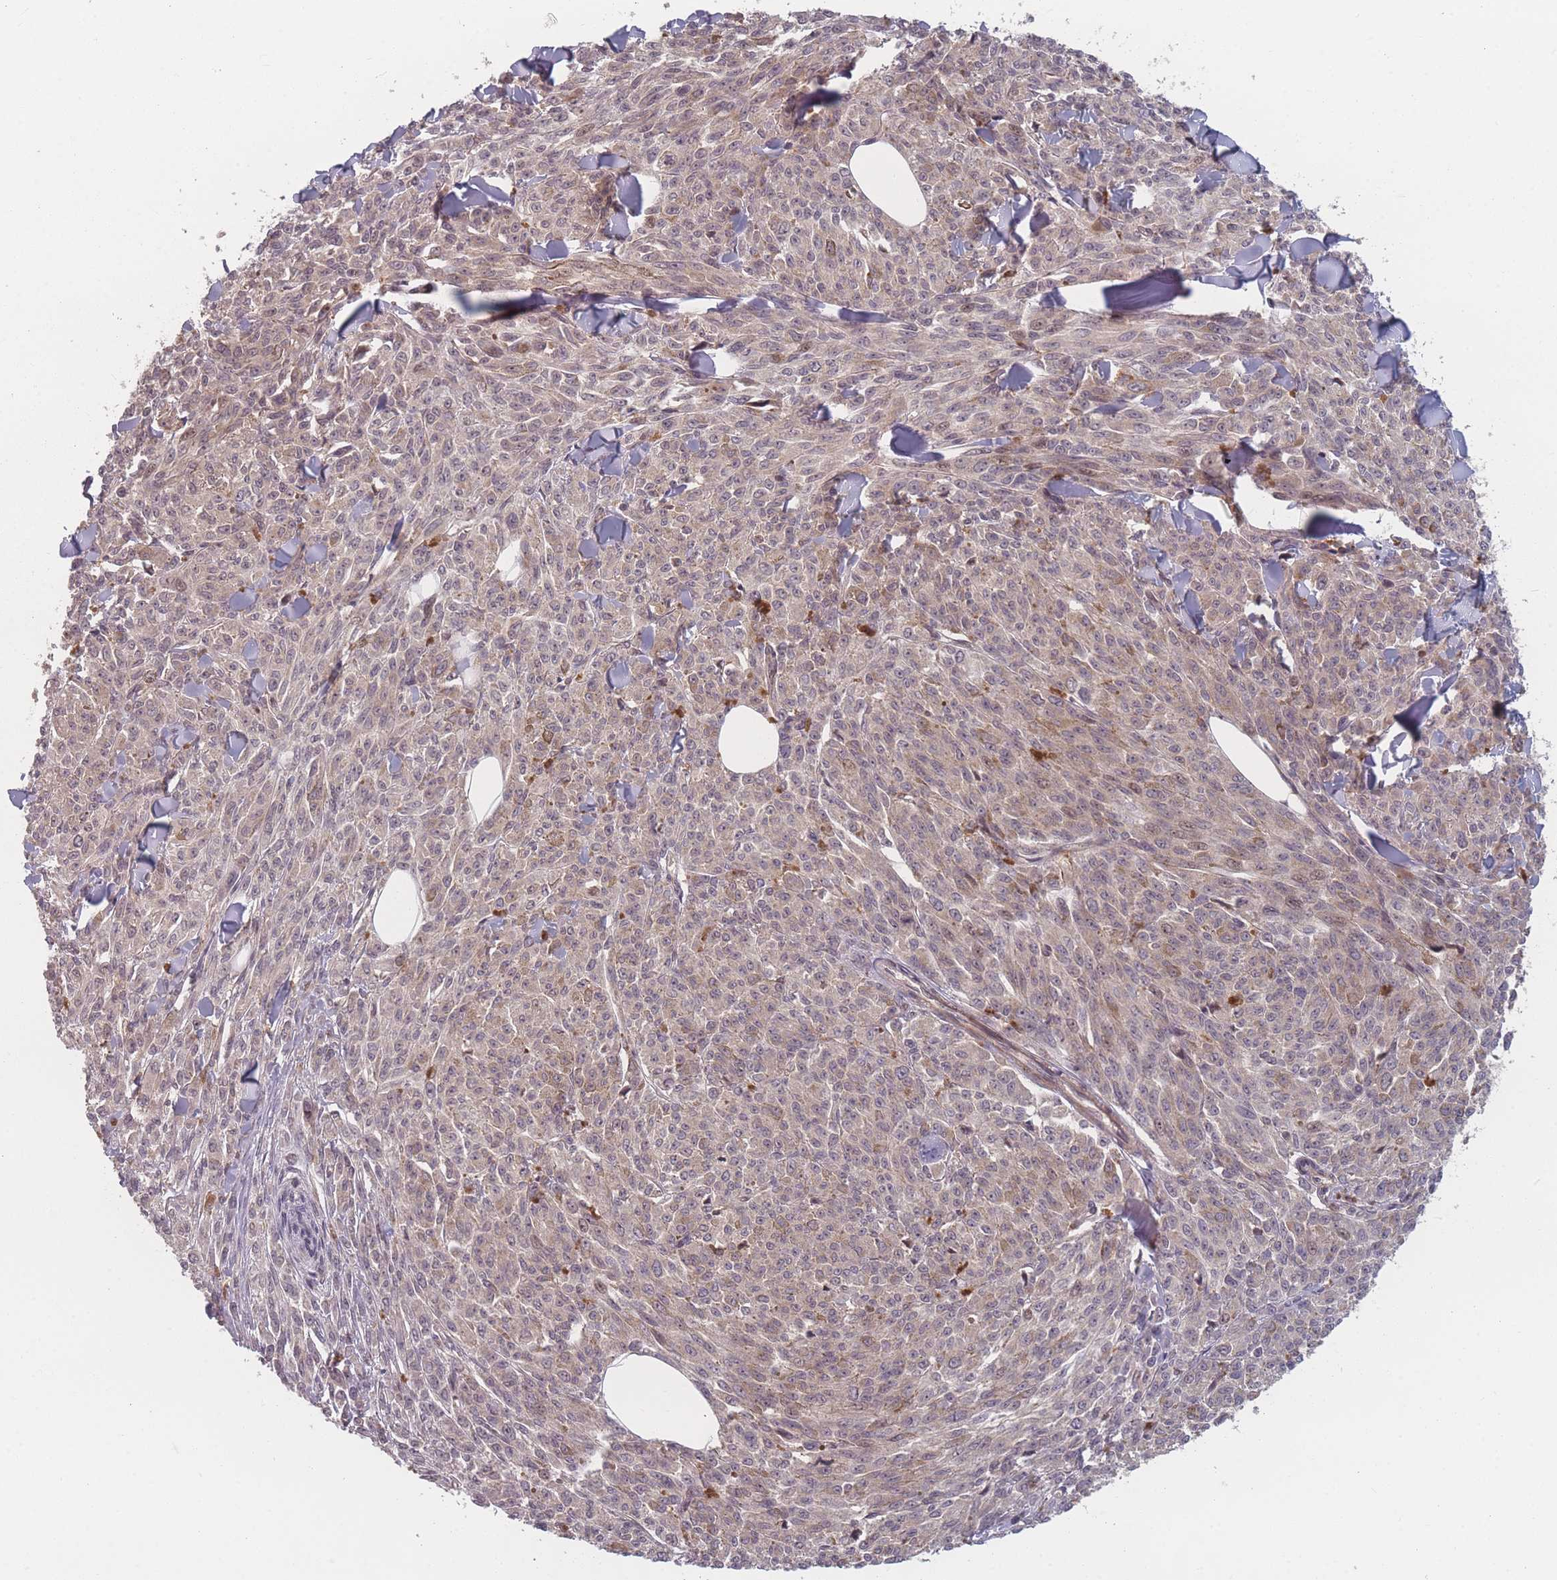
{"staining": {"intensity": "weak", "quantity": "25%-75%", "location": "cytoplasmic/membranous"}, "tissue": "melanoma", "cell_type": "Tumor cells", "image_type": "cancer", "snomed": [{"axis": "morphology", "description": "Malignant melanoma, NOS"}, {"axis": "topography", "description": "Skin"}], "caption": "Immunohistochemistry (DAB (3,3'-diaminobenzidine)) staining of human malignant melanoma shows weak cytoplasmic/membranous protein expression in about 25%-75% of tumor cells.", "gene": "HAGH", "patient": {"sex": "female", "age": 52}}